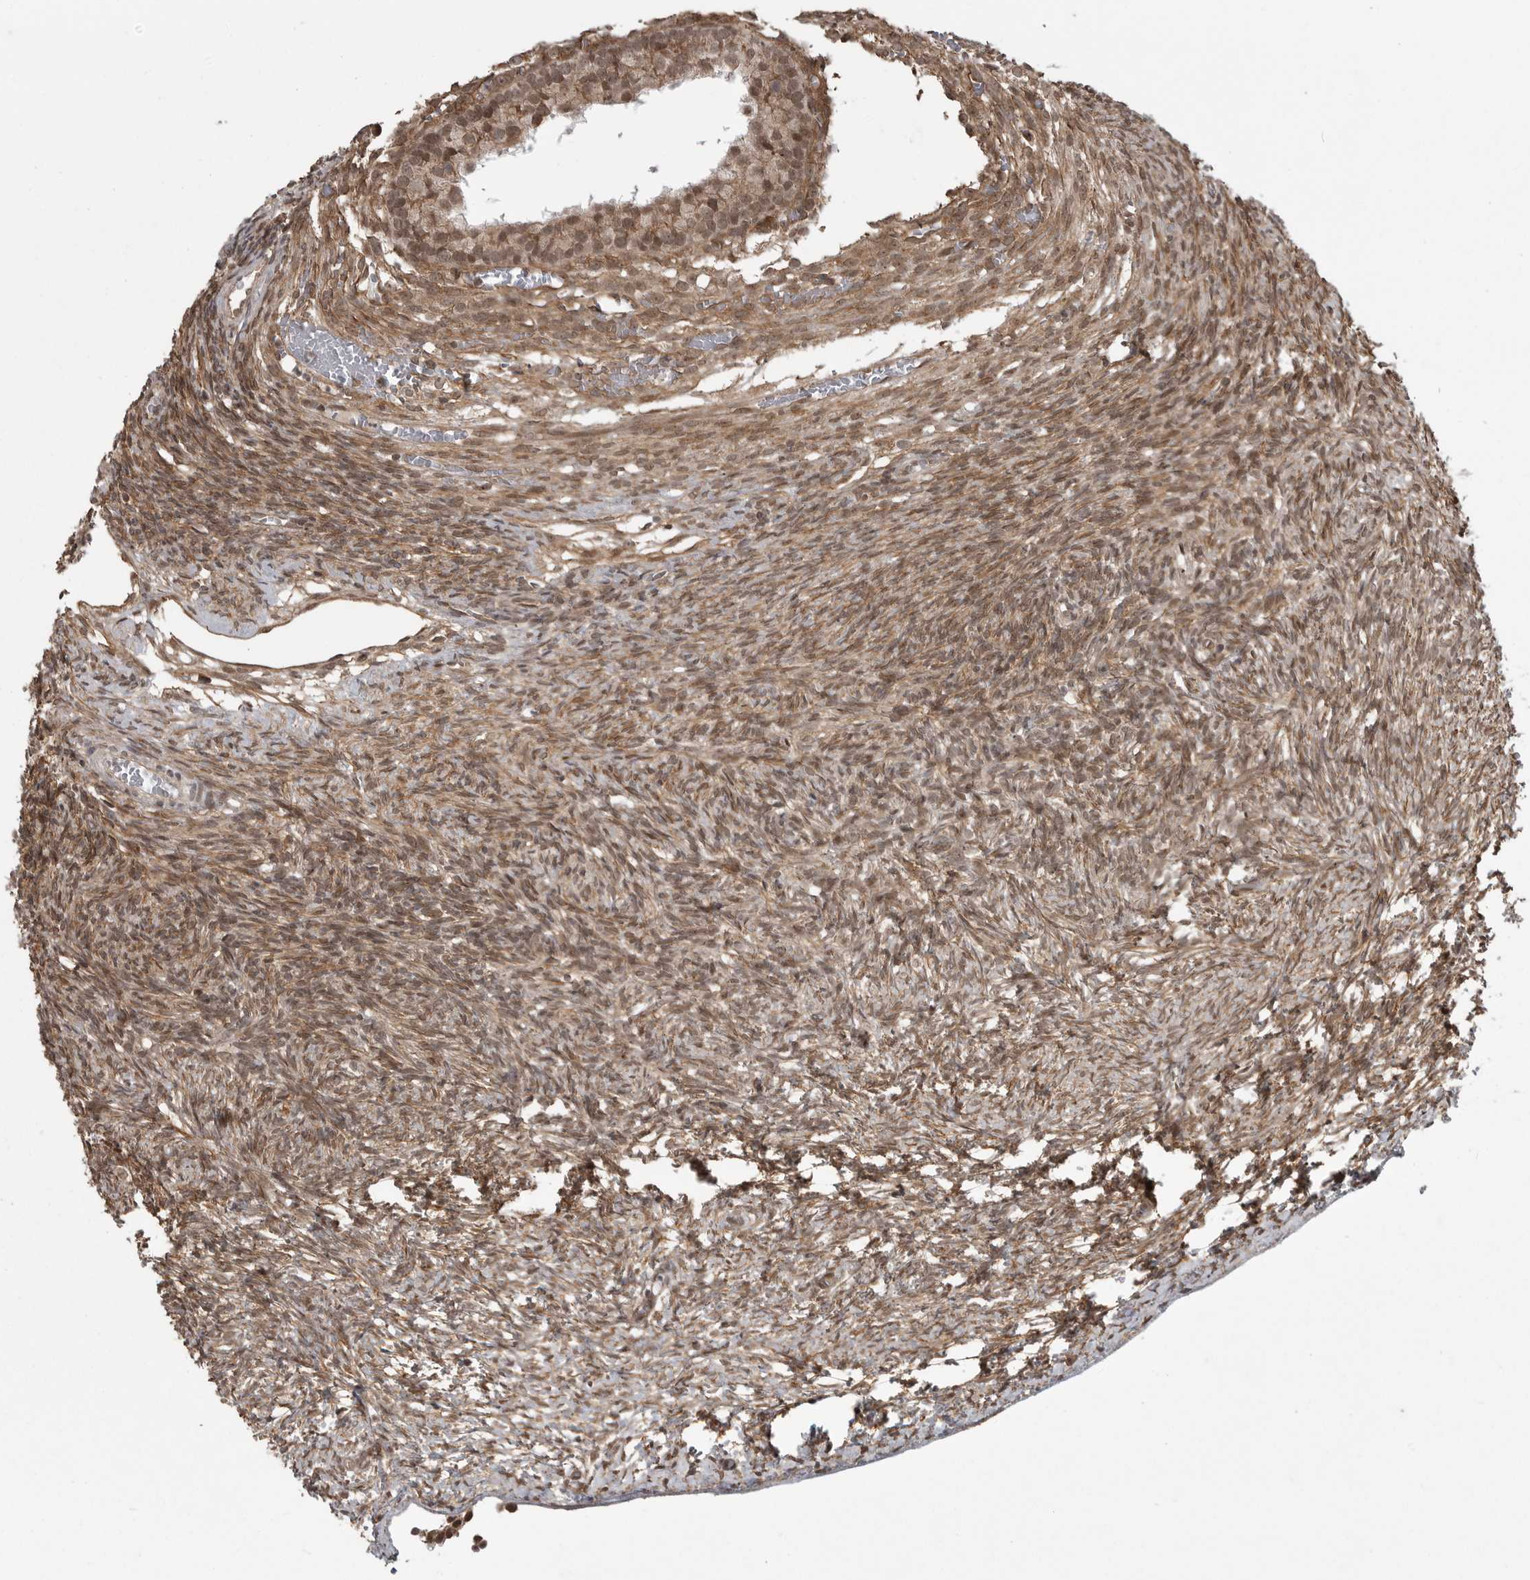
{"staining": {"intensity": "moderate", "quantity": ">75%", "location": "cytoplasmic/membranous"}, "tissue": "ovary", "cell_type": "Follicle cells", "image_type": "normal", "snomed": [{"axis": "morphology", "description": "Normal tissue, NOS"}, {"axis": "topography", "description": "Ovary"}], "caption": "Human ovary stained with a protein marker shows moderate staining in follicle cells.", "gene": "DNAJC8", "patient": {"sex": "female", "age": 34}}